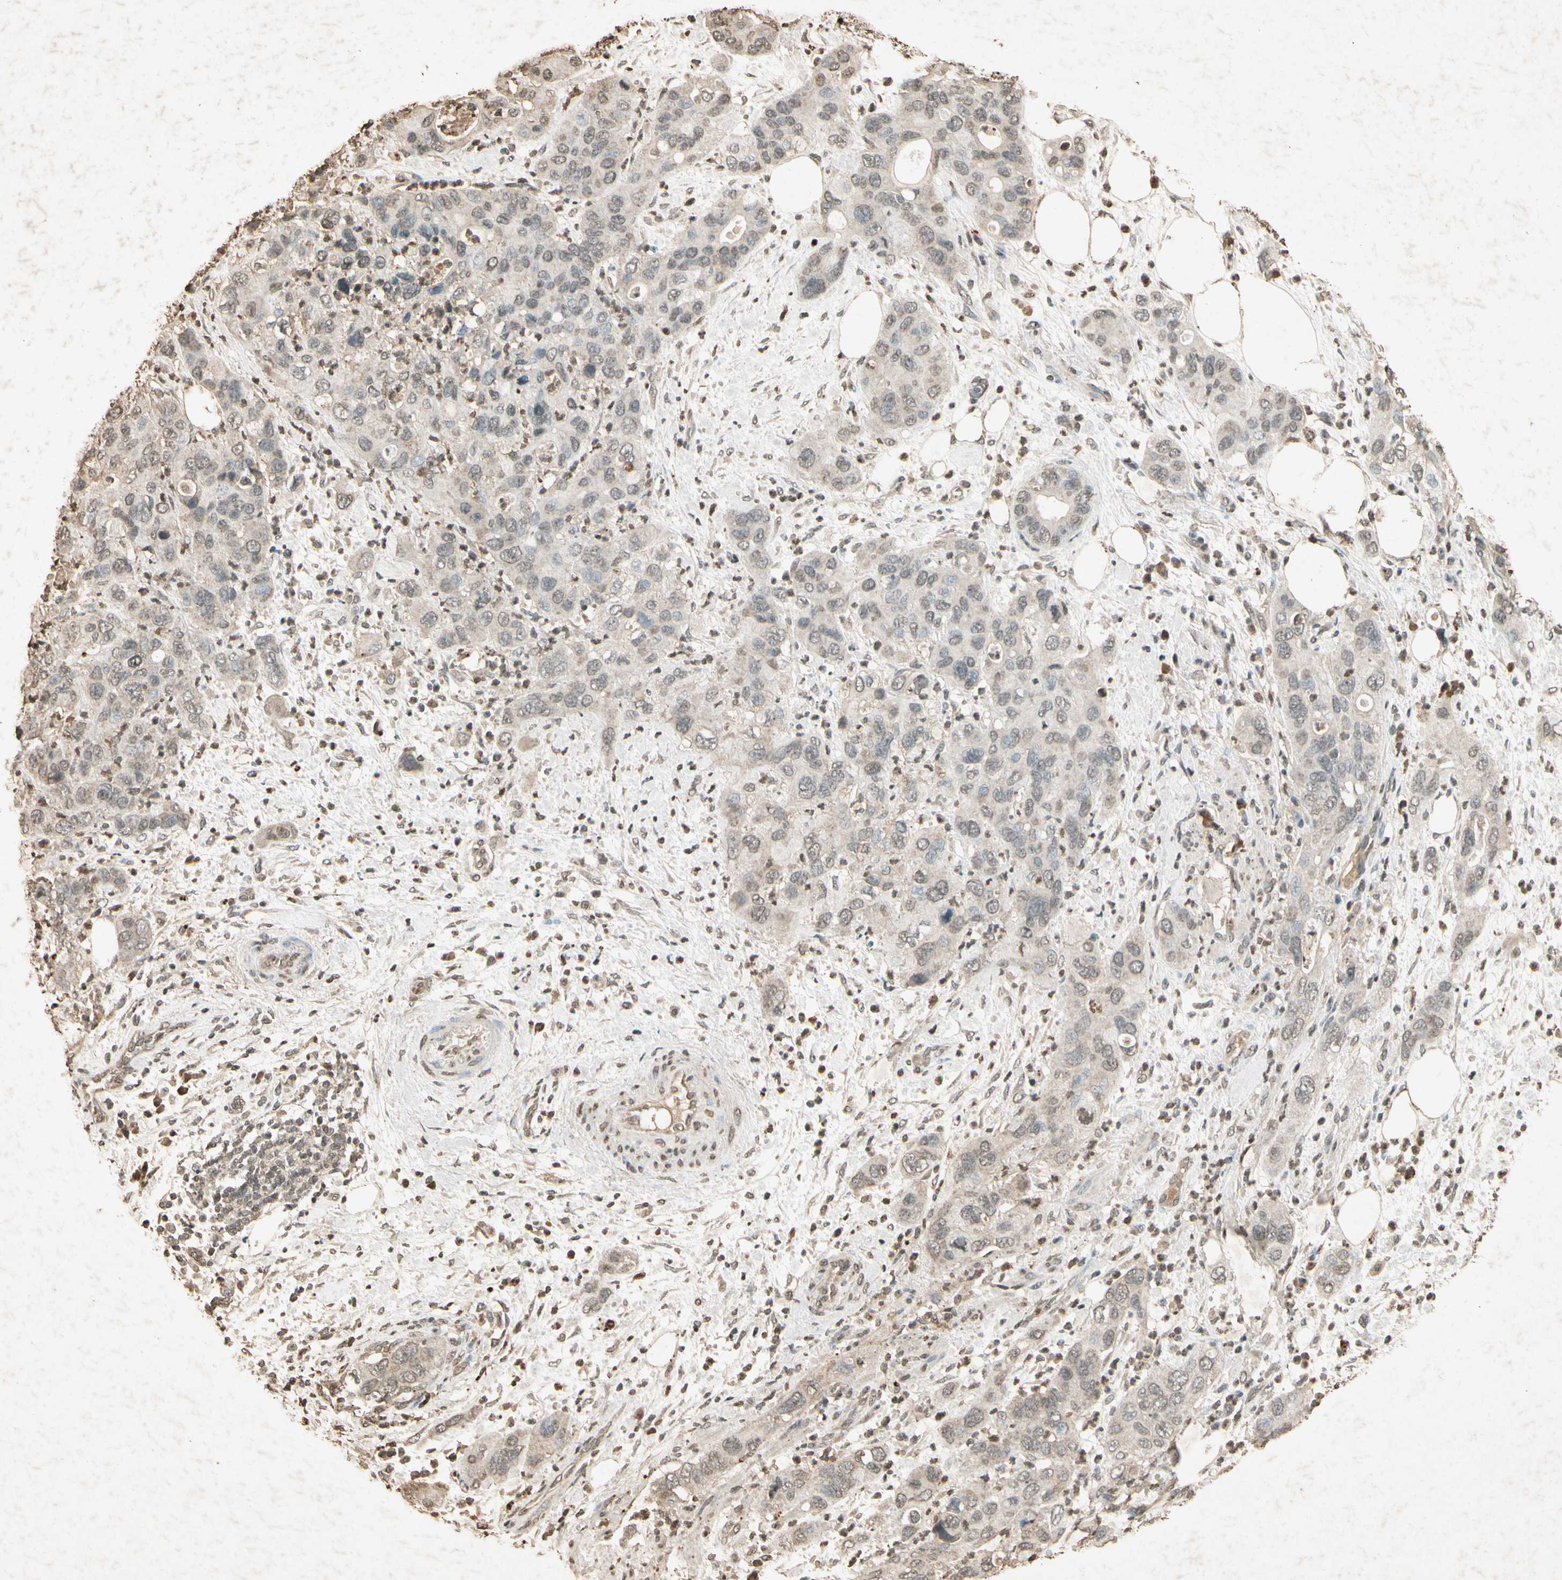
{"staining": {"intensity": "weak", "quantity": "25%-75%", "location": "cytoplasmic/membranous"}, "tissue": "pancreatic cancer", "cell_type": "Tumor cells", "image_type": "cancer", "snomed": [{"axis": "morphology", "description": "Adenocarcinoma, NOS"}, {"axis": "topography", "description": "Pancreas"}], "caption": "Immunohistochemical staining of human pancreatic adenocarcinoma reveals weak cytoplasmic/membranous protein expression in about 25%-75% of tumor cells.", "gene": "GC", "patient": {"sex": "female", "age": 71}}